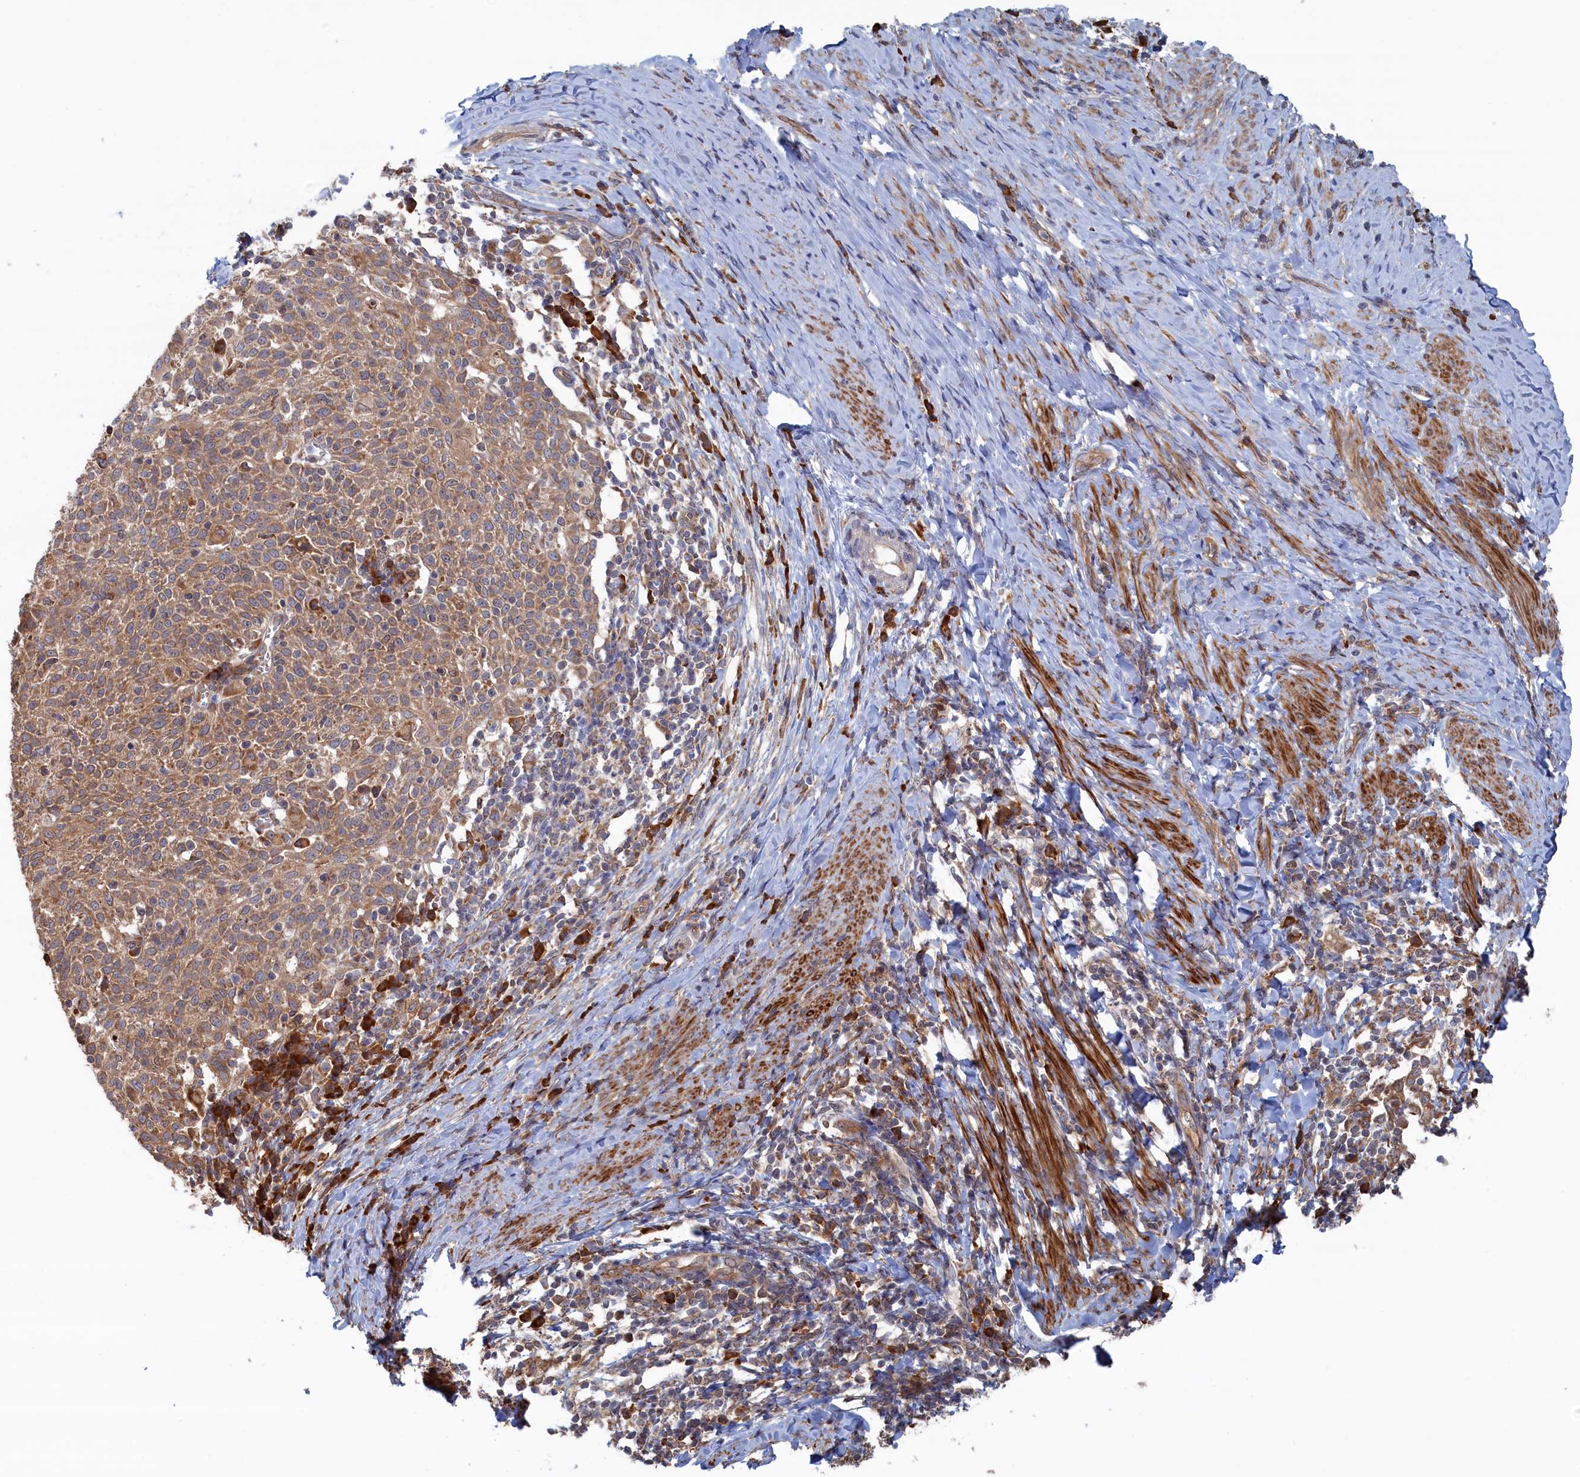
{"staining": {"intensity": "moderate", "quantity": "25%-75%", "location": "cytoplasmic/membranous"}, "tissue": "cervical cancer", "cell_type": "Tumor cells", "image_type": "cancer", "snomed": [{"axis": "morphology", "description": "Squamous cell carcinoma, NOS"}, {"axis": "topography", "description": "Cervix"}], "caption": "Immunohistochemistry (IHC) (DAB) staining of human cervical cancer (squamous cell carcinoma) displays moderate cytoplasmic/membranous protein staining in approximately 25%-75% of tumor cells.", "gene": "BPIFB6", "patient": {"sex": "female", "age": 52}}